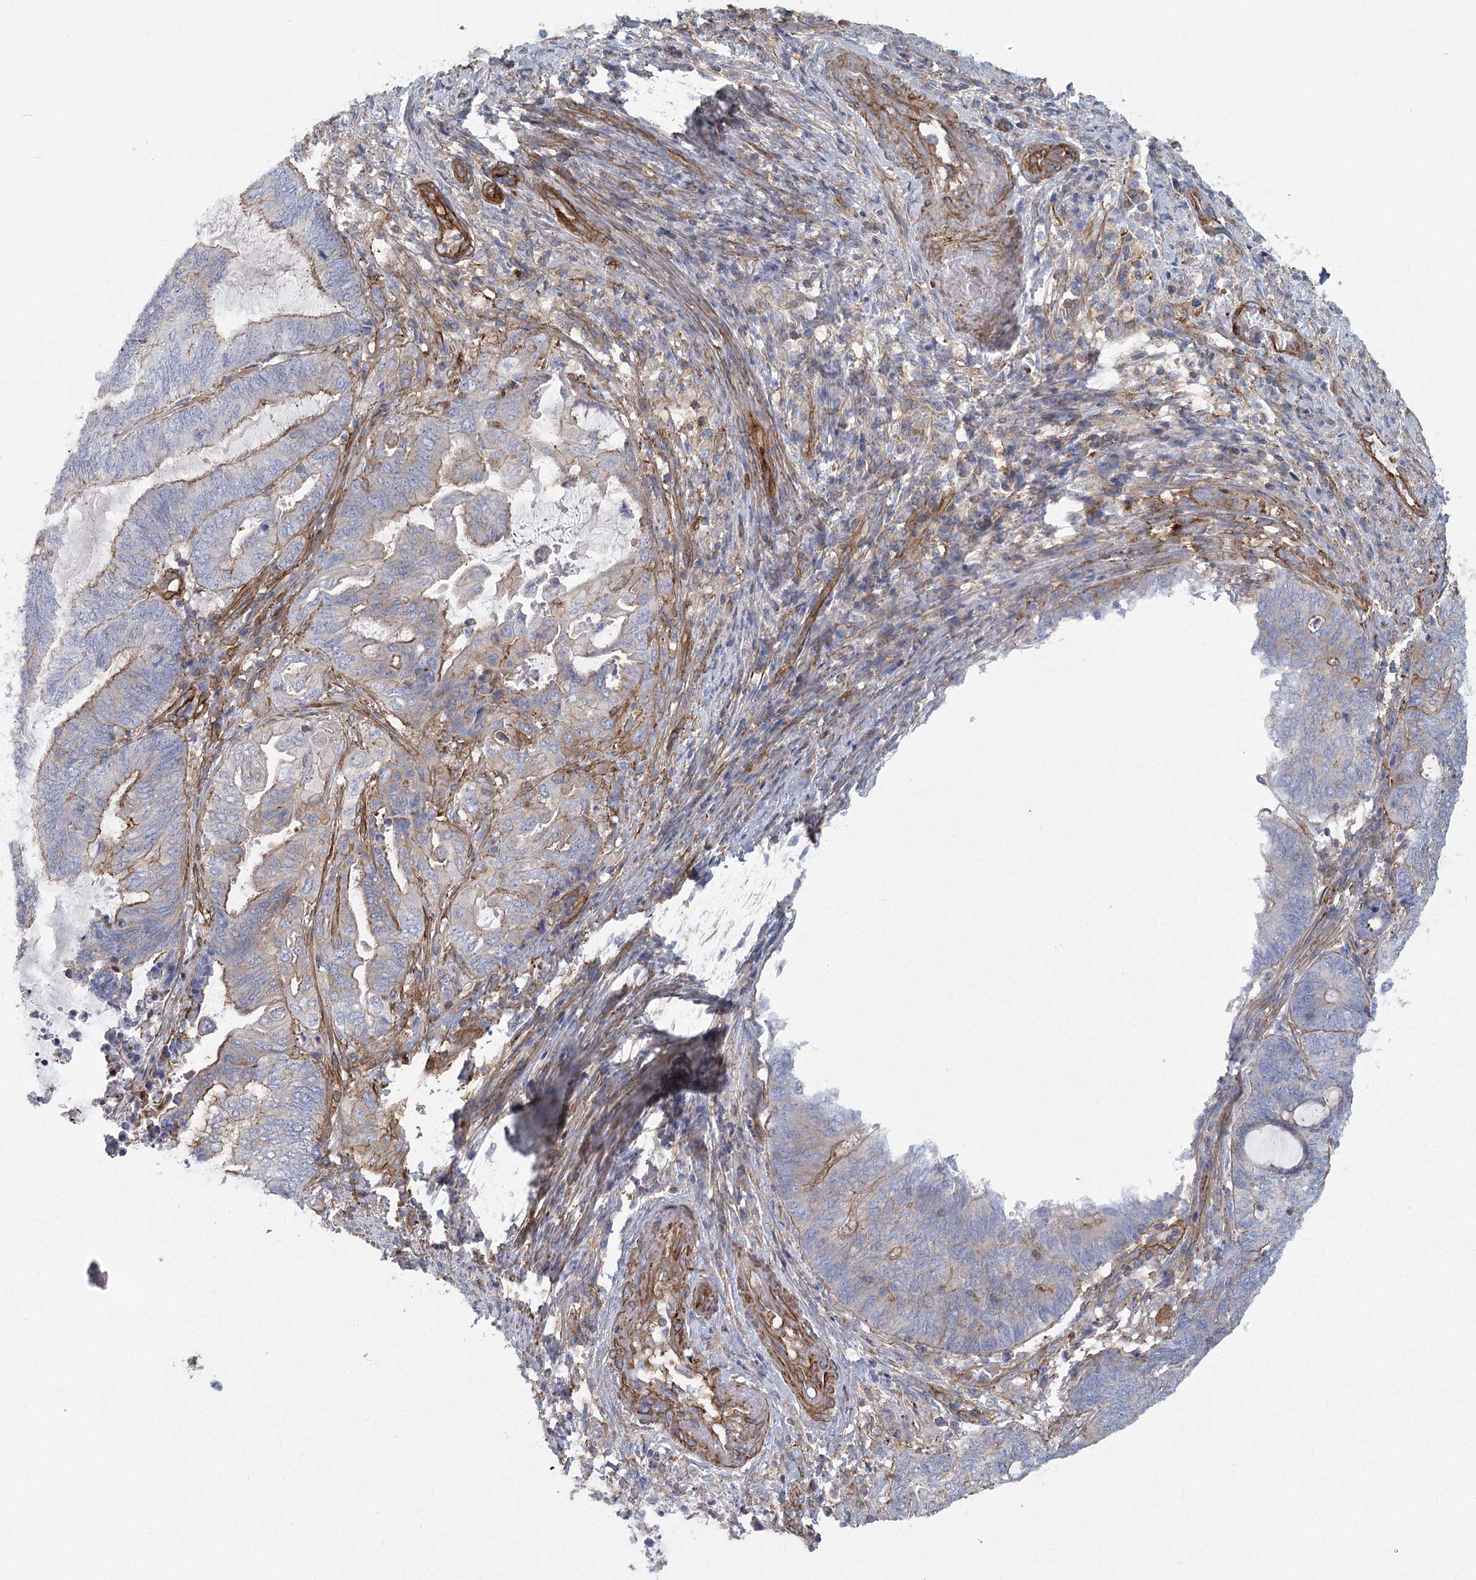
{"staining": {"intensity": "moderate", "quantity": "25%-75%", "location": "cytoplasmic/membranous"}, "tissue": "endometrial cancer", "cell_type": "Tumor cells", "image_type": "cancer", "snomed": [{"axis": "morphology", "description": "Adenocarcinoma, NOS"}, {"axis": "topography", "description": "Uterus"}, {"axis": "topography", "description": "Endometrium"}], "caption": "Immunohistochemical staining of endometrial cancer exhibits moderate cytoplasmic/membranous protein expression in approximately 25%-75% of tumor cells. Using DAB (brown) and hematoxylin (blue) stains, captured at high magnification using brightfield microscopy.", "gene": "IFT46", "patient": {"sex": "female", "age": 70}}